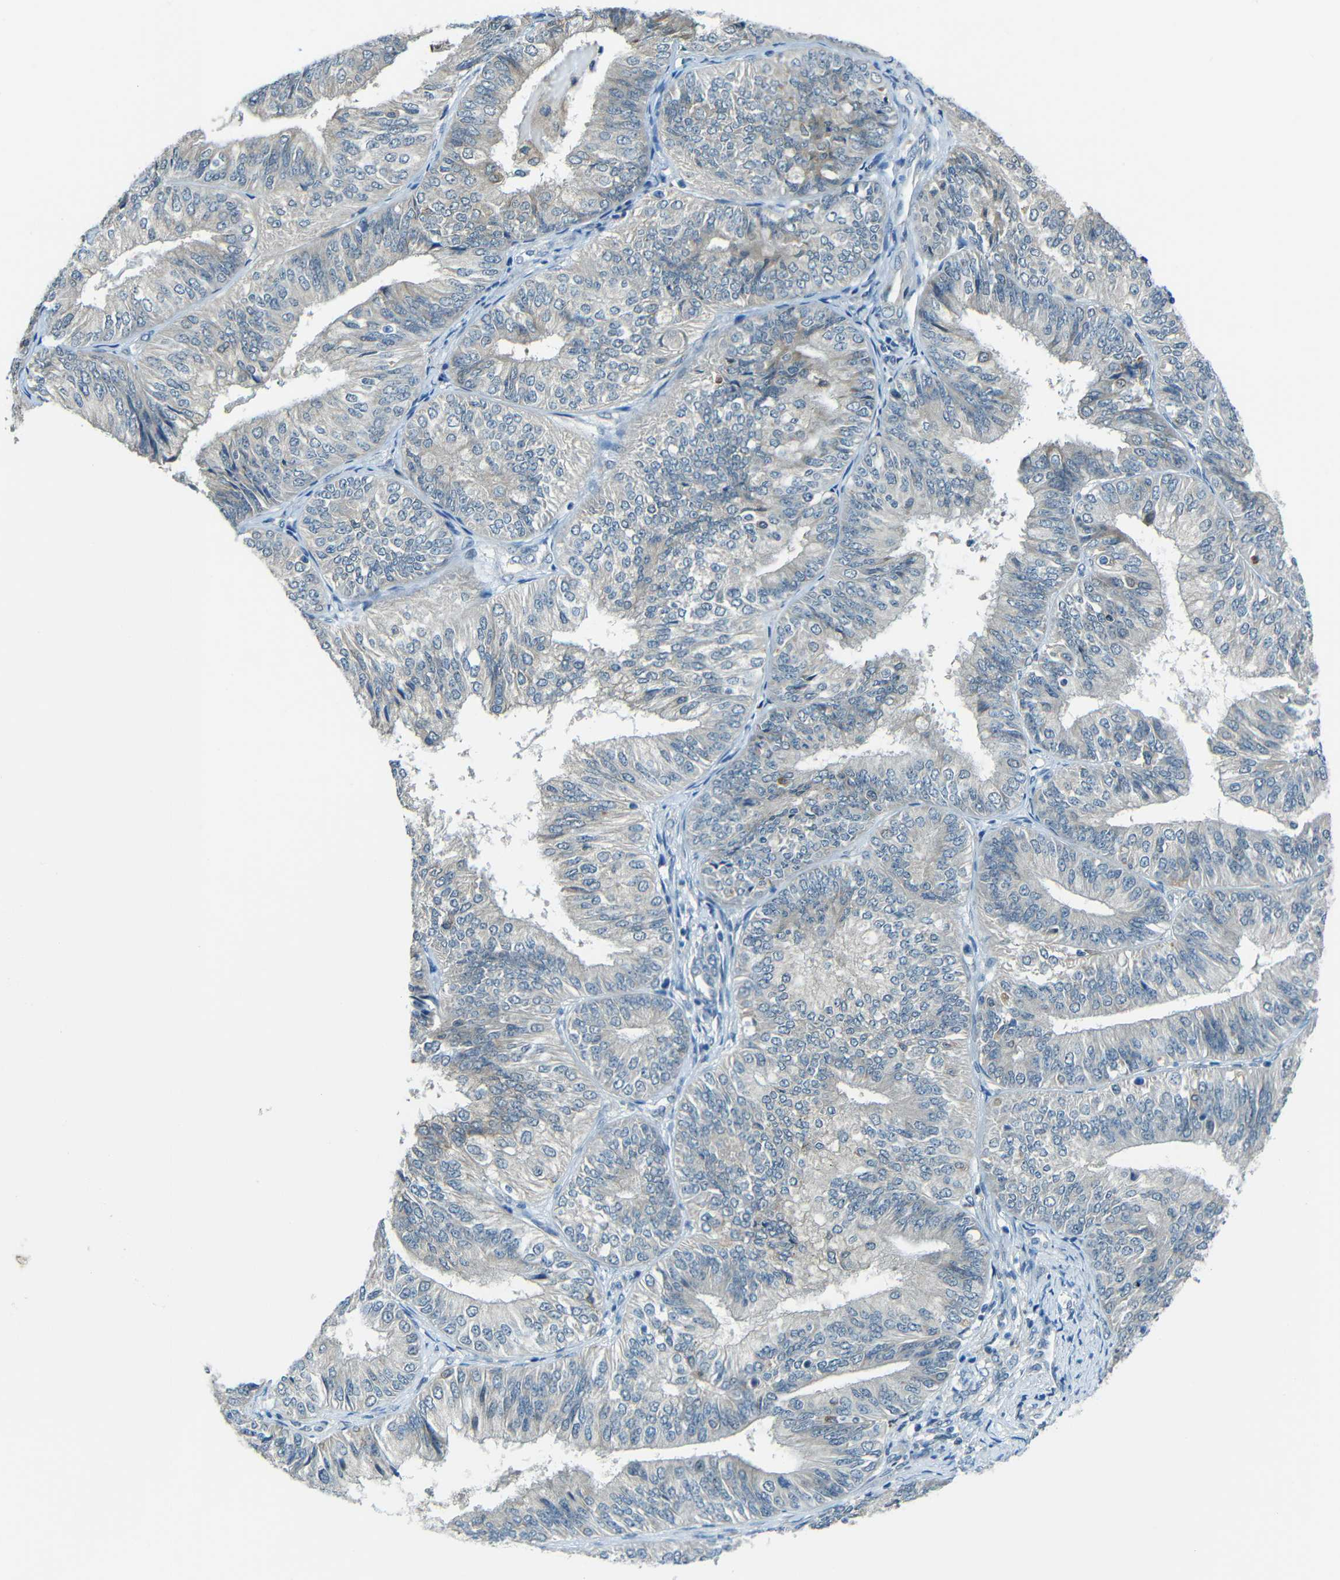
{"staining": {"intensity": "negative", "quantity": "none", "location": "none"}, "tissue": "endometrial cancer", "cell_type": "Tumor cells", "image_type": "cancer", "snomed": [{"axis": "morphology", "description": "Adenocarcinoma, NOS"}, {"axis": "topography", "description": "Endometrium"}], "caption": "Tumor cells show no significant protein staining in adenocarcinoma (endometrial).", "gene": "ANKRD22", "patient": {"sex": "female", "age": 58}}